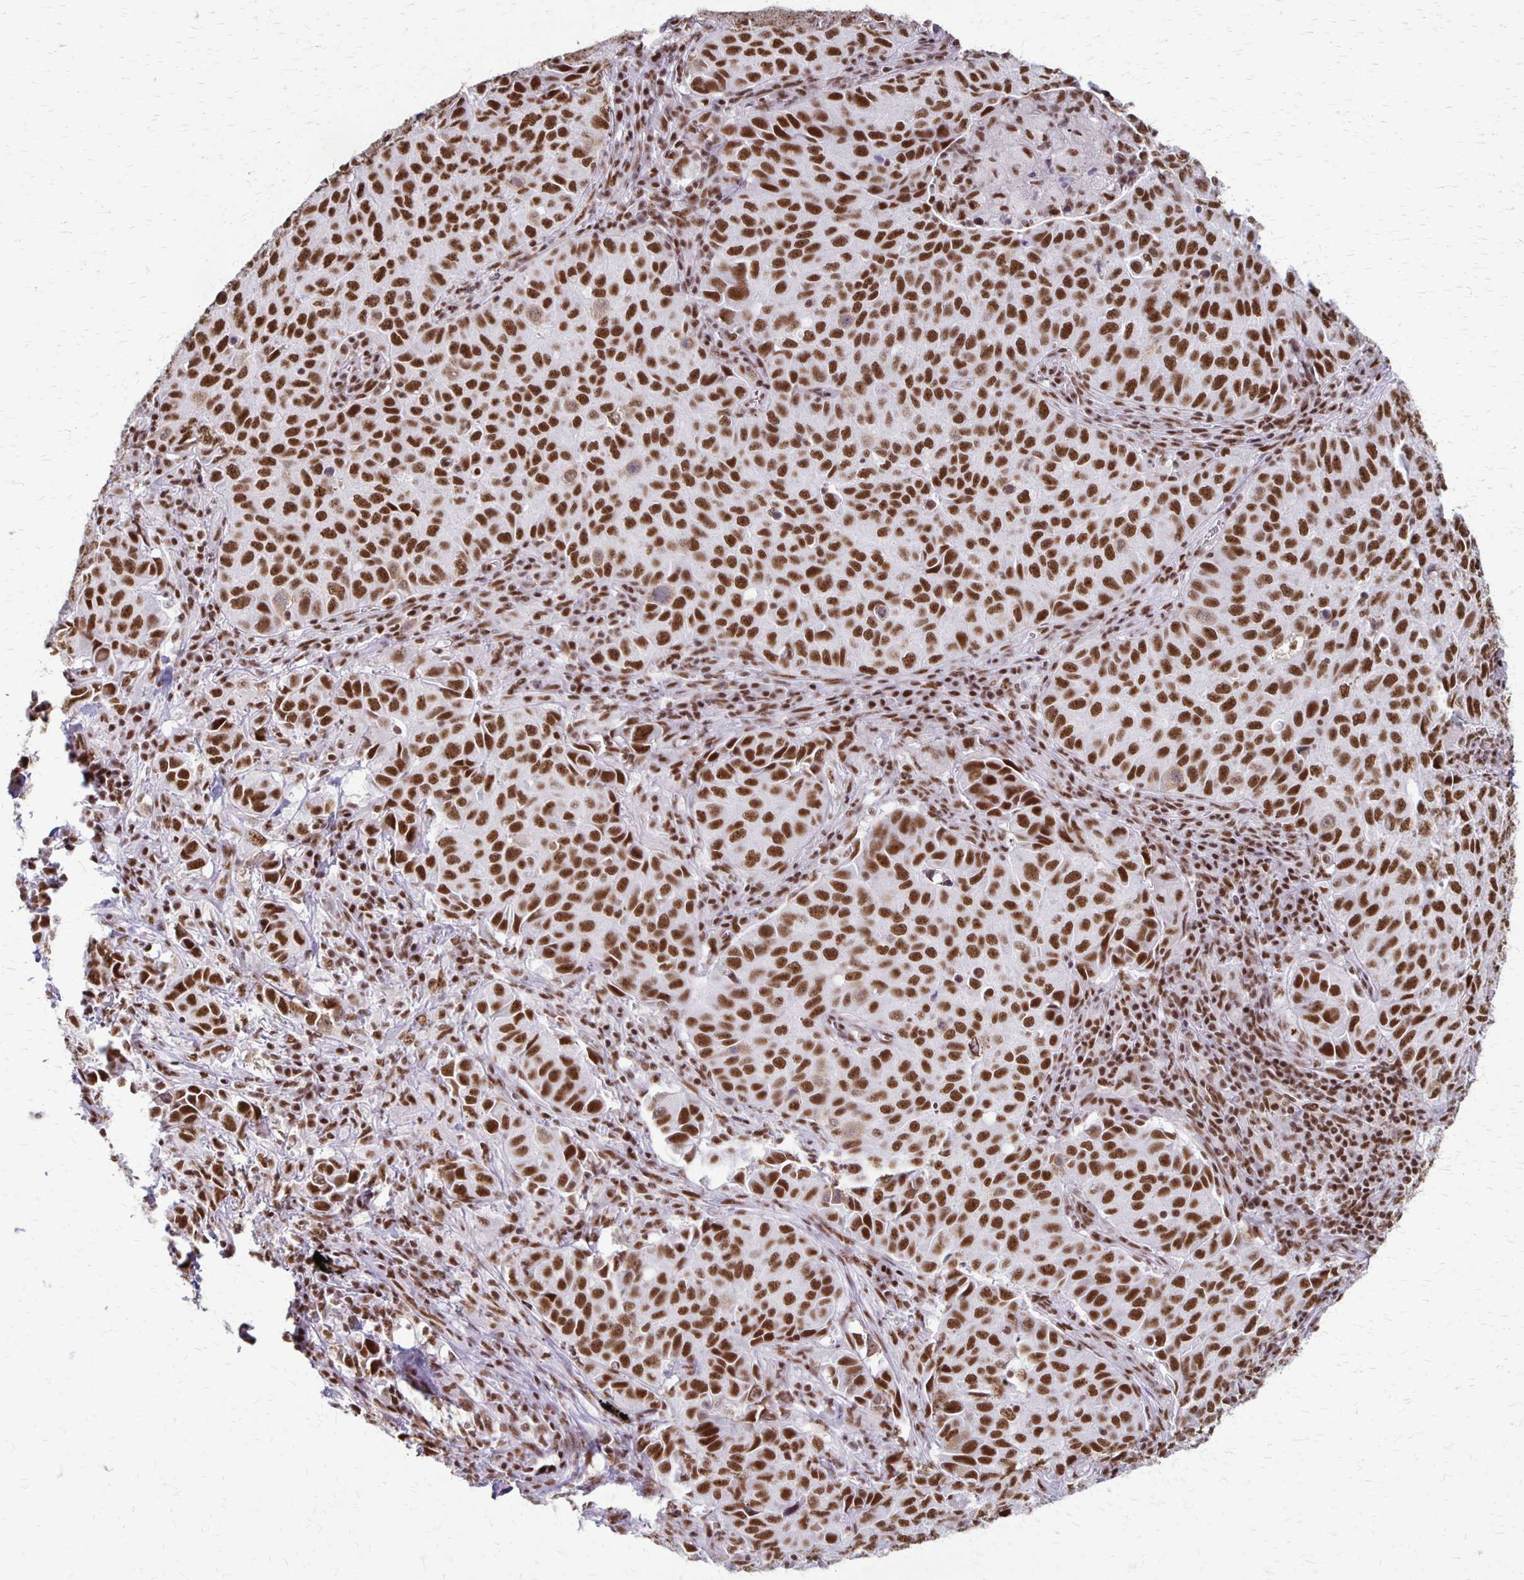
{"staining": {"intensity": "strong", "quantity": ">75%", "location": "nuclear"}, "tissue": "lung cancer", "cell_type": "Tumor cells", "image_type": "cancer", "snomed": [{"axis": "morphology", "description": "Adenocarcinoma, NOS"}, {"axis": "topography", "description": "Lung"}], "caption": "Human lung cancer stained for a protein (brown) demonstrates strong nuclear positive staining in approximately >75% of tumor cells.", "gene": "XRCC6", "patient": {"sex": "female", "age": 50}}